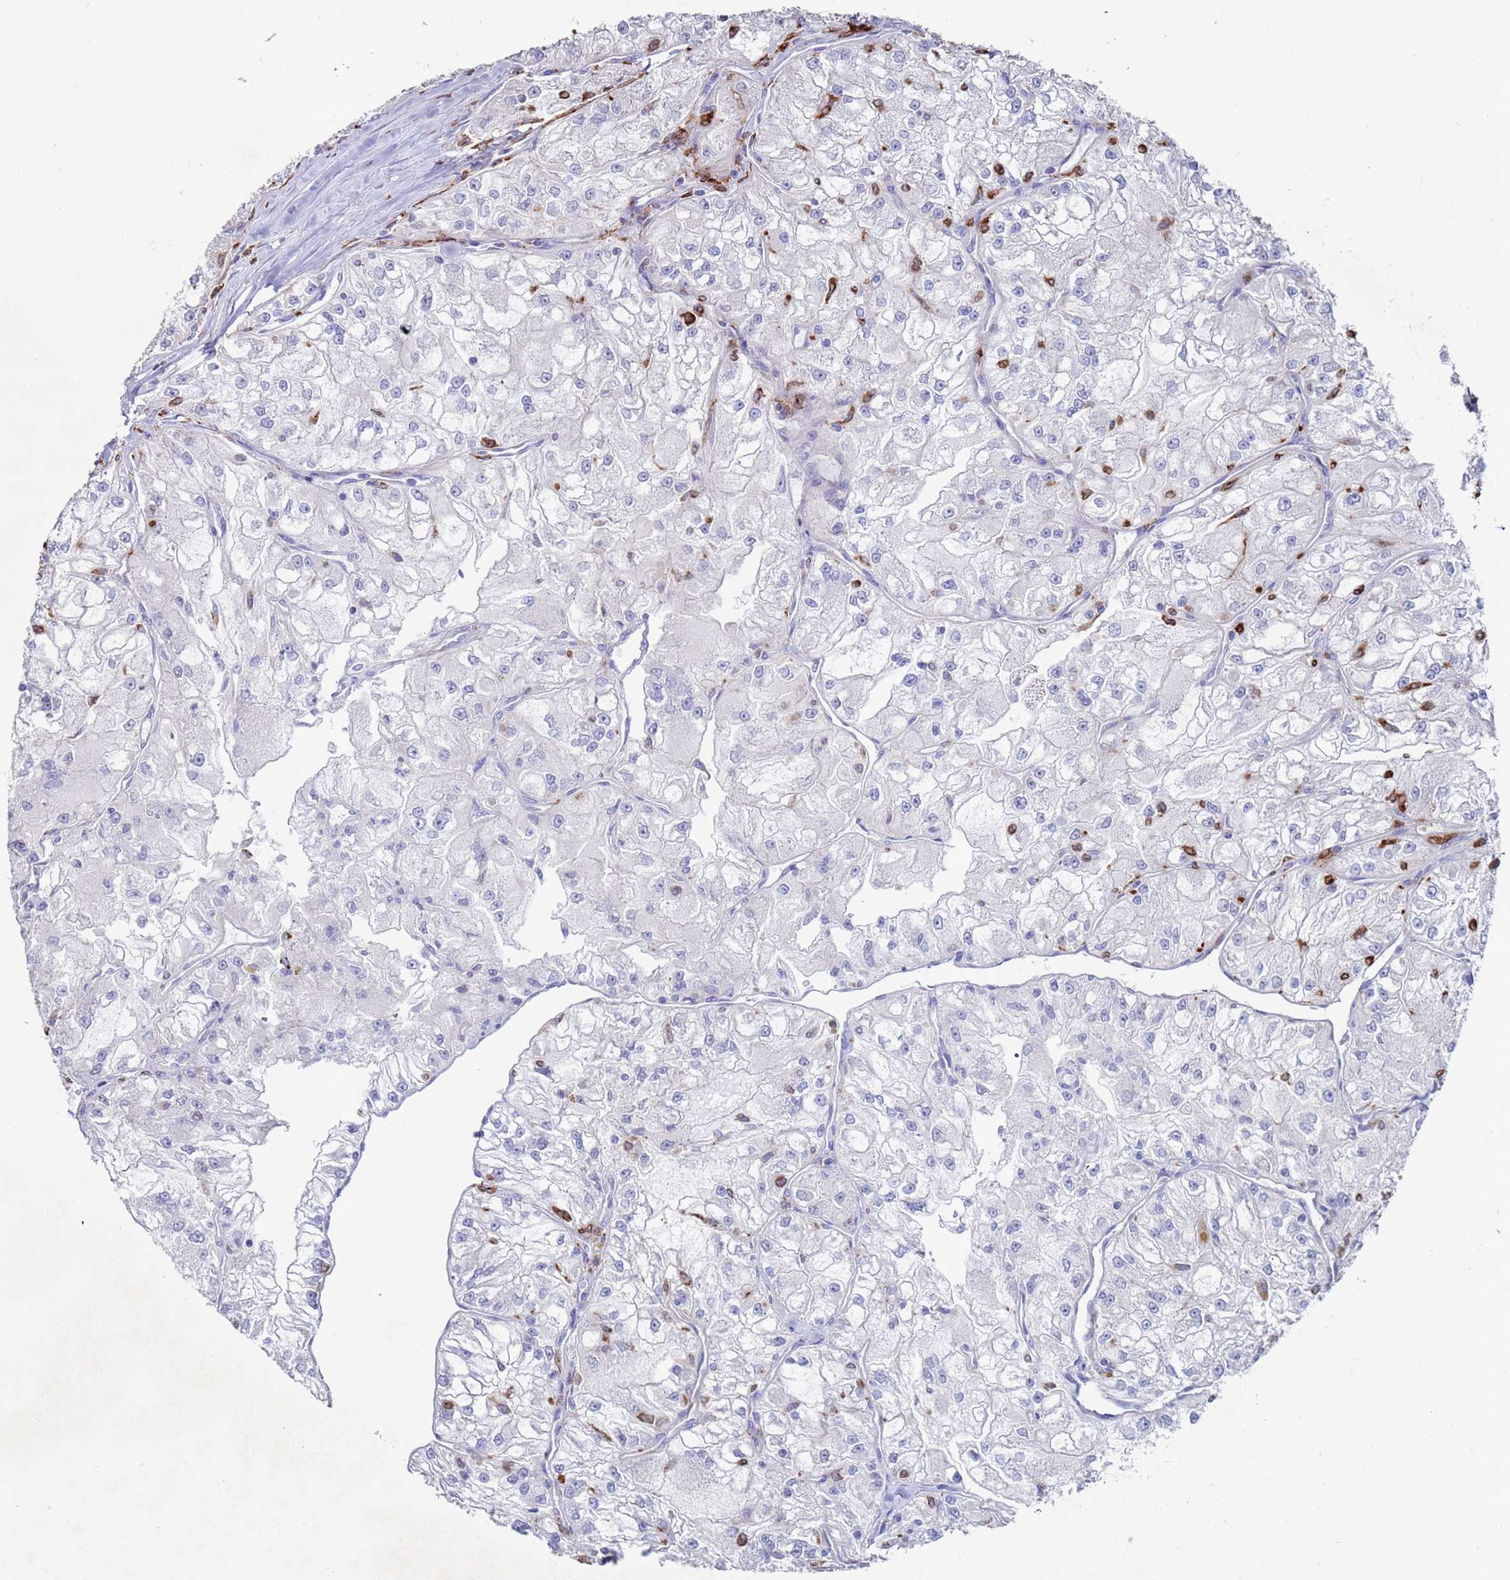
{"staining": {"intensity": "negative", "quantity": "none", "location": "none"}, "tissue": "renal cancer", "cell_type": "Tumor cells", "image_type": "cancer", "snomed": [{"axis": "morphology", "description": "Adenocarcinoma, NOS"}, {"axis": "topography", "description": "Kidney"}], "caption": "Renal adenocarcinoma was stained to show a protein in brown. There is no significant staining in tumor cells.", "gene": "GREB1L", "patient": {"sex": "female", "age": 72}}